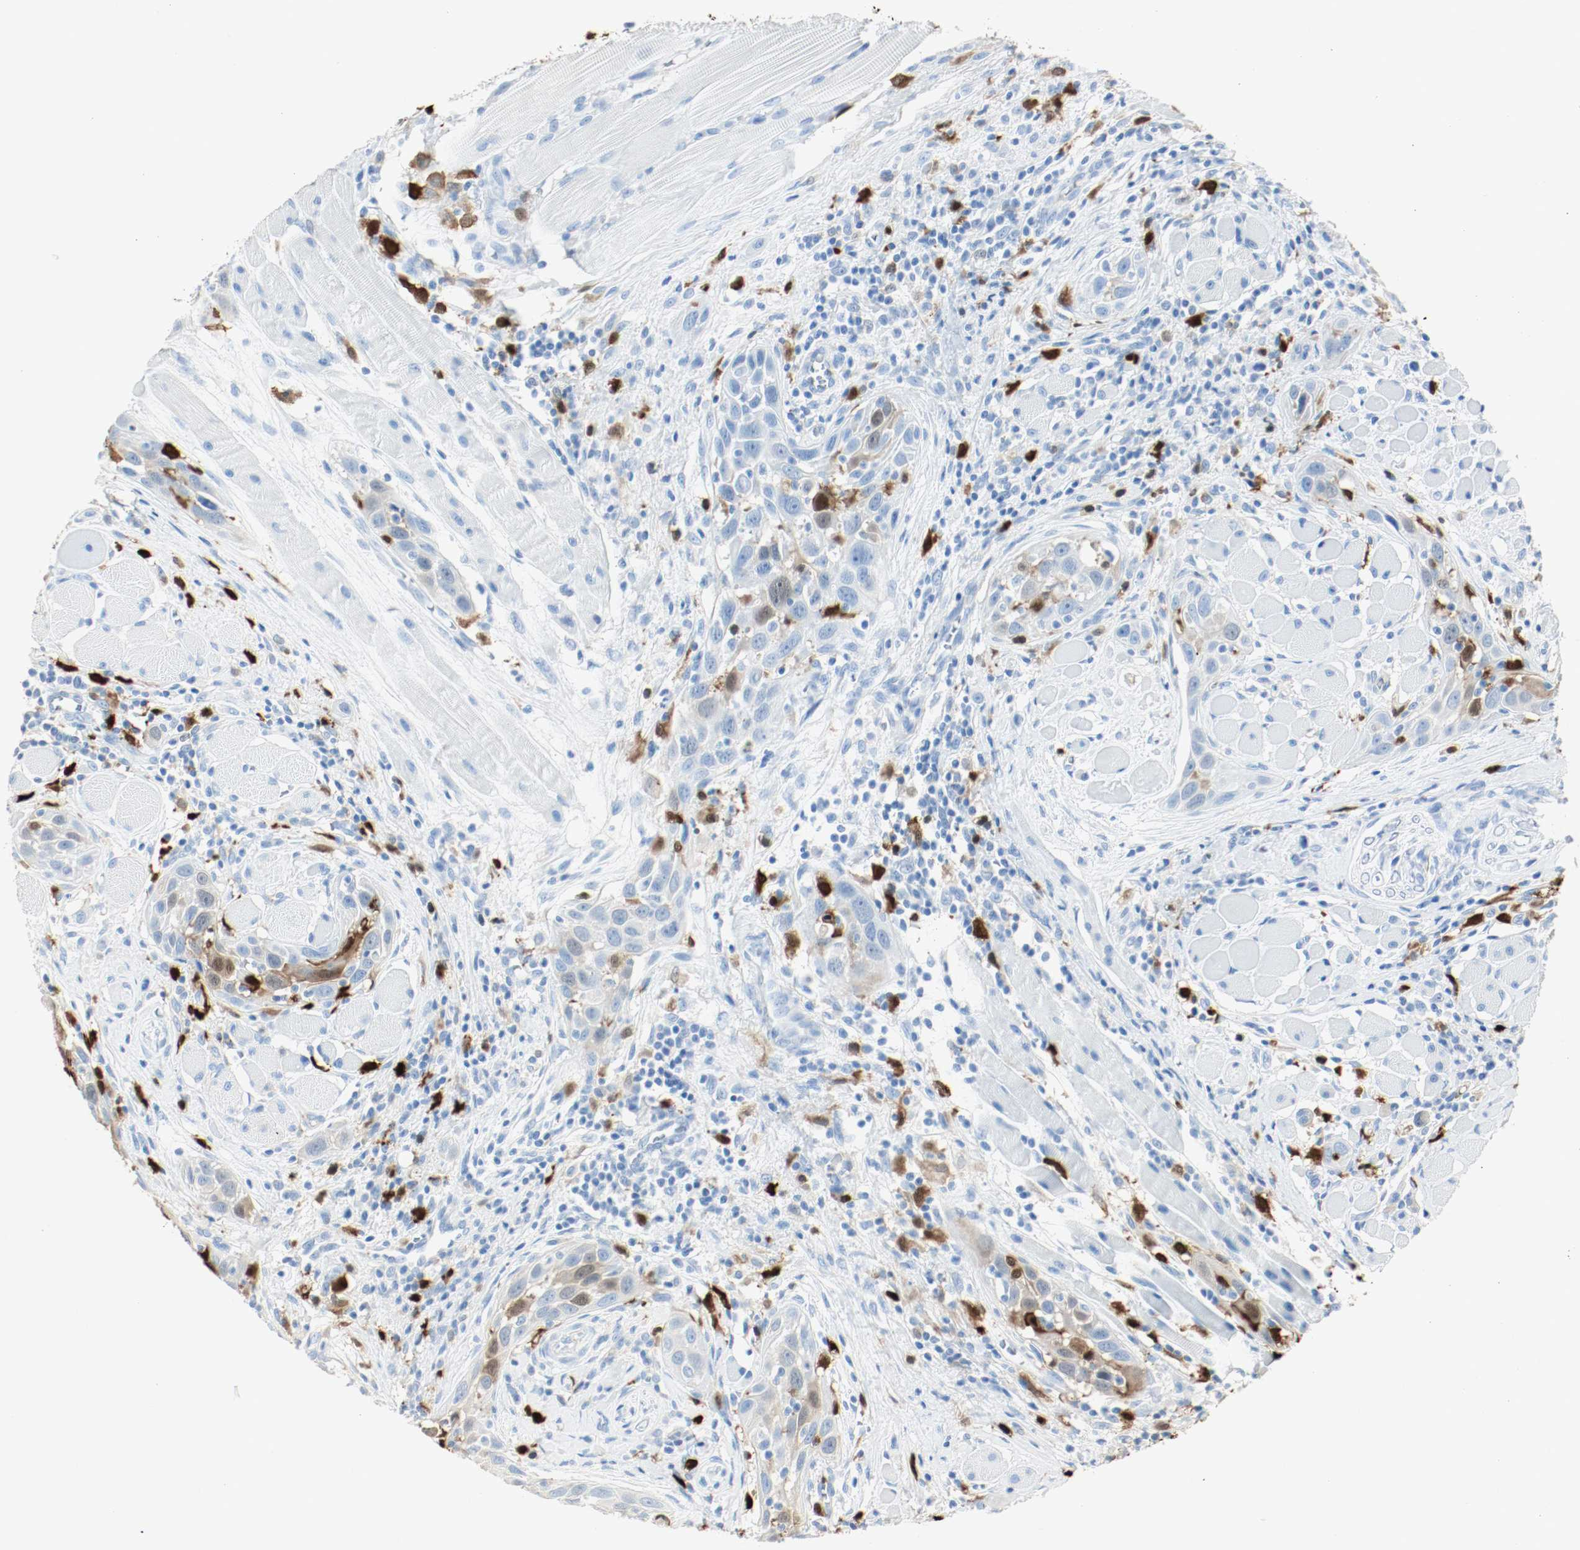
{"staining": {"intensity": "moderate", "quantity": "25%-75%", "location": "cytoplasmic/membranous,nuclear"}, "tissue": "head and neck cancer", "cell_type": "Tumor cells", "image_type": "cancer", "snomed": [{"axis": "morphology", "description": "Squamous cell carcinoma, NOS"}, {"axis": "topography", "description": "Oral tissue"}, {"axis": "topography", "description": "Head-Neck"}], "caption": "An IHC micrograph of neoplastic tissue is shown. Protein staining in brown labels moderate cytoplasmic/membranous and nuclear positivity in head and neck cancer (squamous cell carcinoma) within tumor cells. (IHC, brightfield microscopy, high magnification).", "gene": "S100A9", "patient": {"sex": "female", "age": 50}}